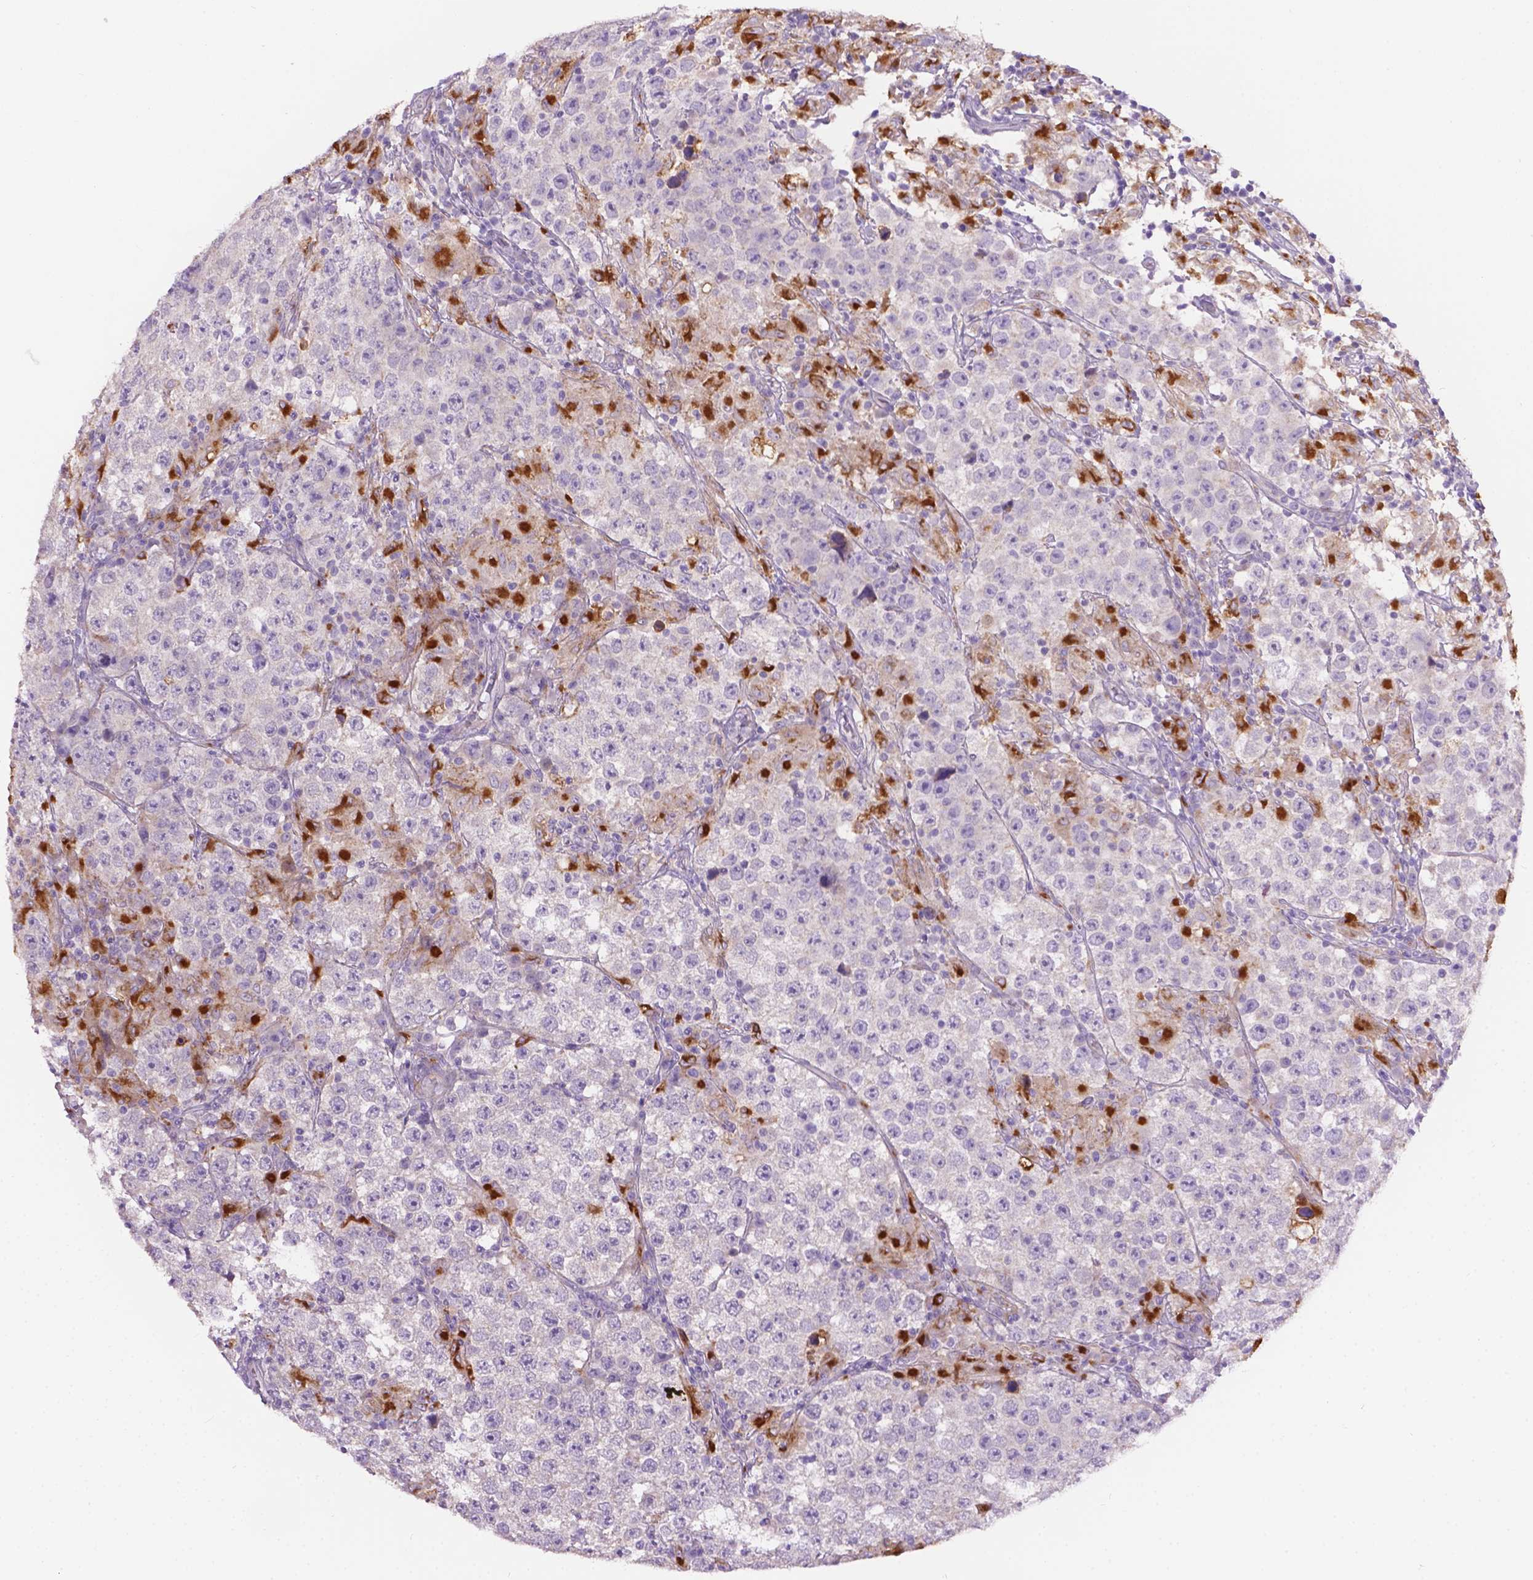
{"staining": {"intensity": "negative", "quantity": "none", "location": "none"}, "tissue": "testis cancer", "cell_type": "Tumor cells", "image_type": "cancer", "snomed": [{"axis": "morphology", "description": "Seminoma, NOS"}, {"axis": "morphology", "description": "Carcinoma, Embryonal, NOS"}, {"axis": "topography", "description": "Testis"}], "caption": "Immunohistochemistry of testis embryonal carcinoma exhibits no positivity in tumor cells.", "gene": "CDH7", "patient": {"sex": "male", "age": 41}}